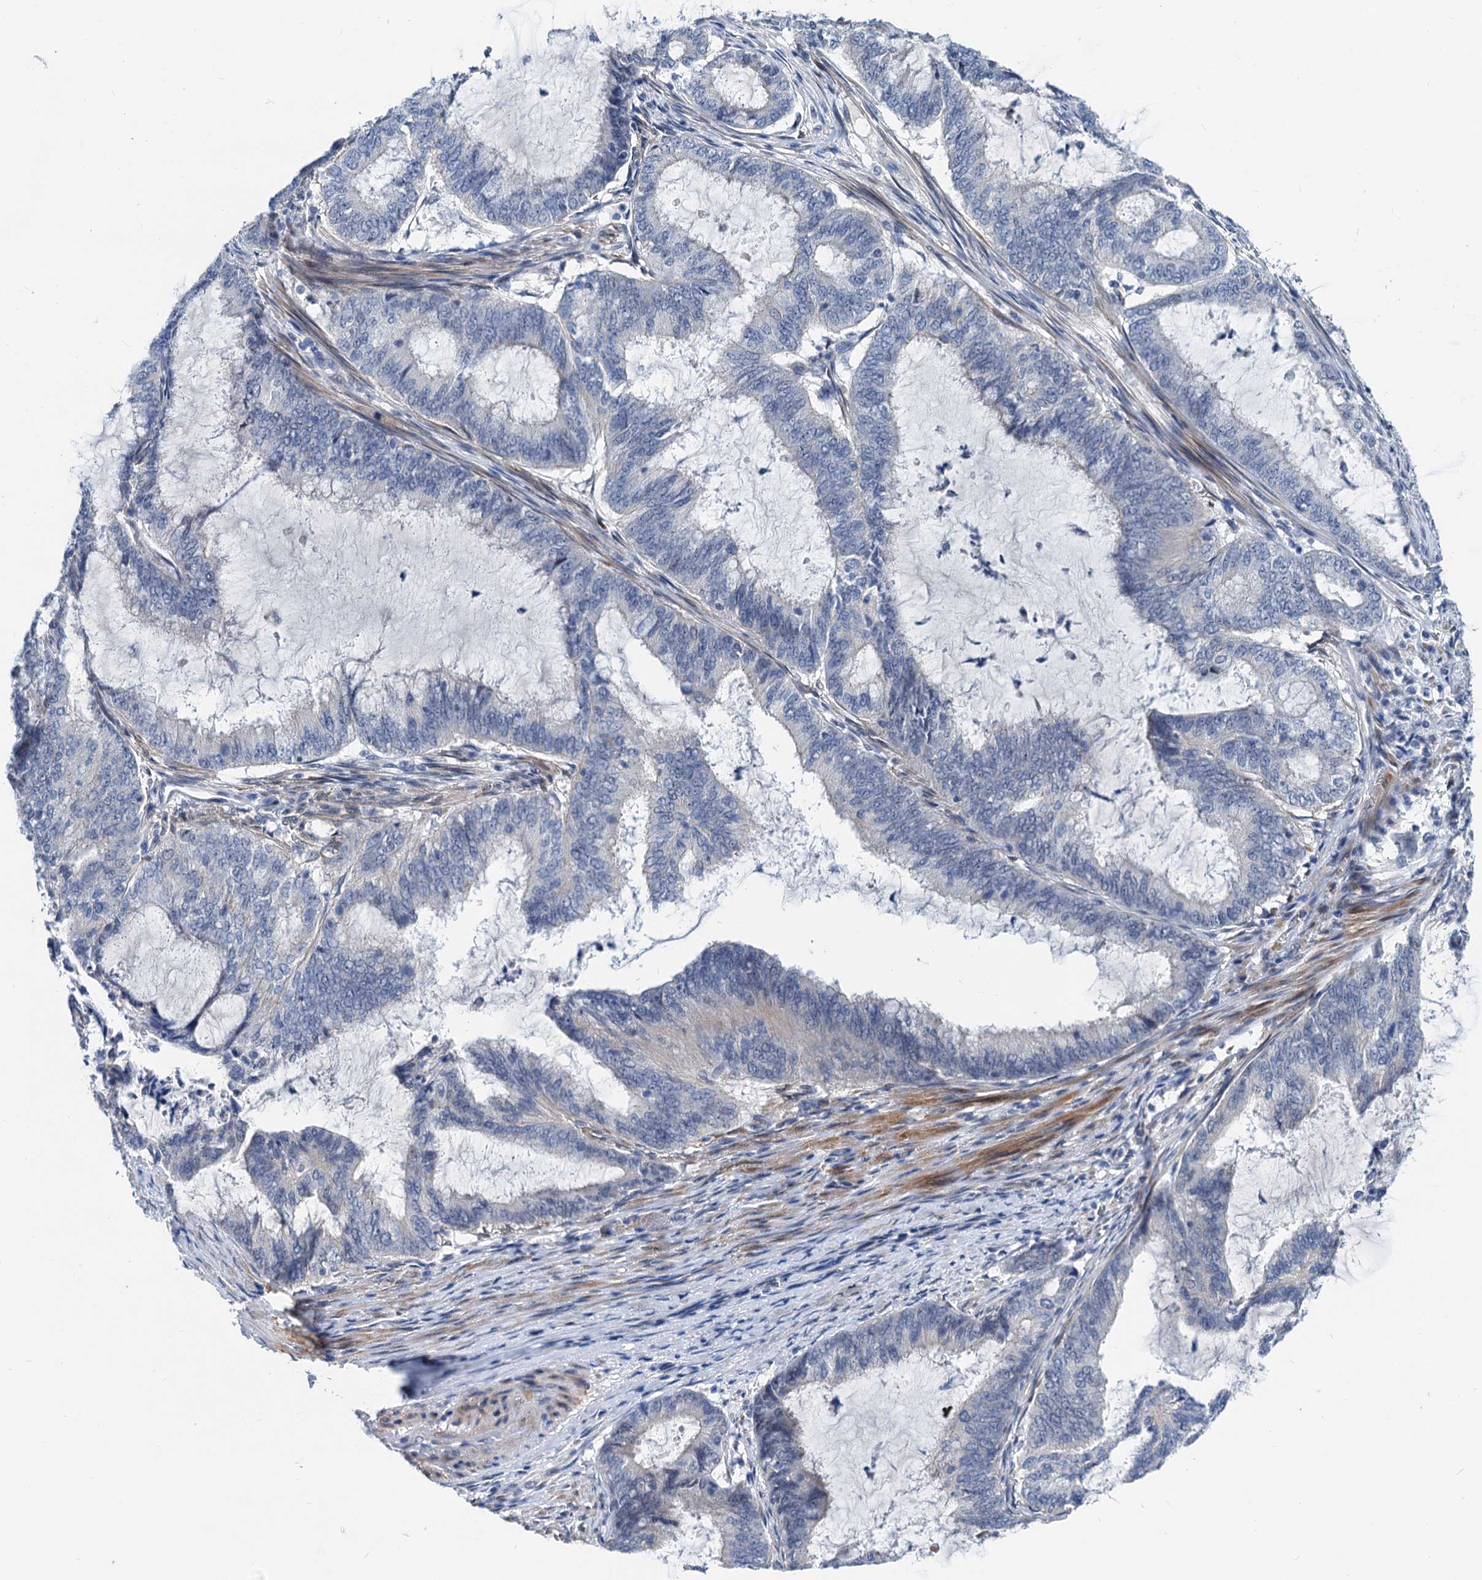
{"staining": {"intensity": "negative", "quantity": "none", "location": "none"}, "tissue": "endometrial cancer", "cell_type": "Tumor cells", "image_type": "cancer", "snomed": [{"axis": "morphology", "description": "Adenocarcinoma, NOS"}, {"axis": "topography", "description": "Endometrium"}], "caption": "This is a micrograph of immunohistochemistry (IHC) staining of endometrial cancer (adenocarcinoma), which shows no positivity in tumor cells.", "gene": "HSF2", "patient": {"sex": "female", "age": 51}}